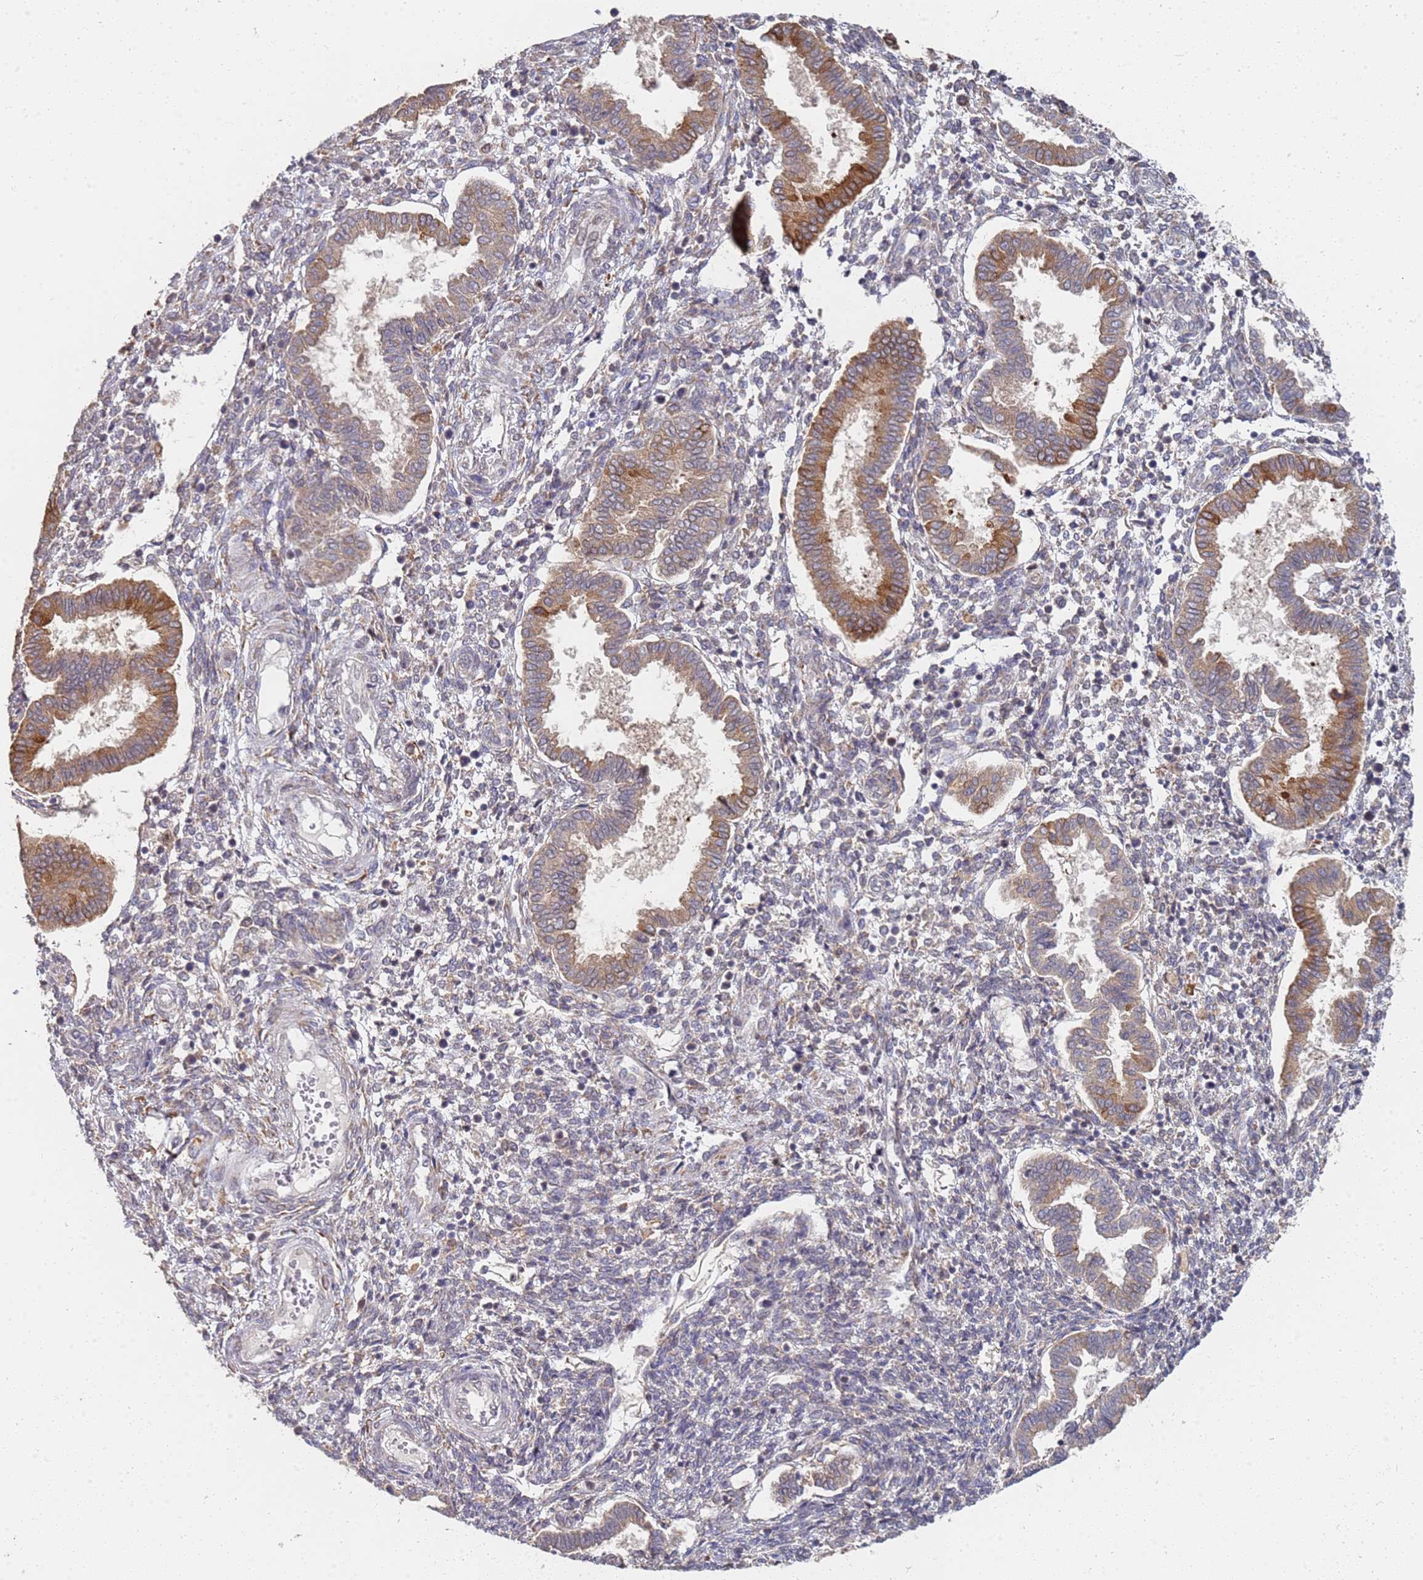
{"staining": {"intensity": "weak", "quantity": "25%-75%", "location": "cytoplasmic/membranous"}, "tissue": "endometrium", "cell_type": "Cells in endometrial stroma", "image_type": "normal", "snomed": [{"axis": "morphology", "description": "Normal tissue, NOS"}, {"axis": "topography", "description": "Endometrium"}], "caption": "High-power microscopy captured an immunohistochemistry image of normal endometrium, revealing weak cytoplasmic/membranous expression in about 25%-75% of cells in endometrial stroma.", "gene": "VRK2", "patient": {"sex": "female", "age": 24}}